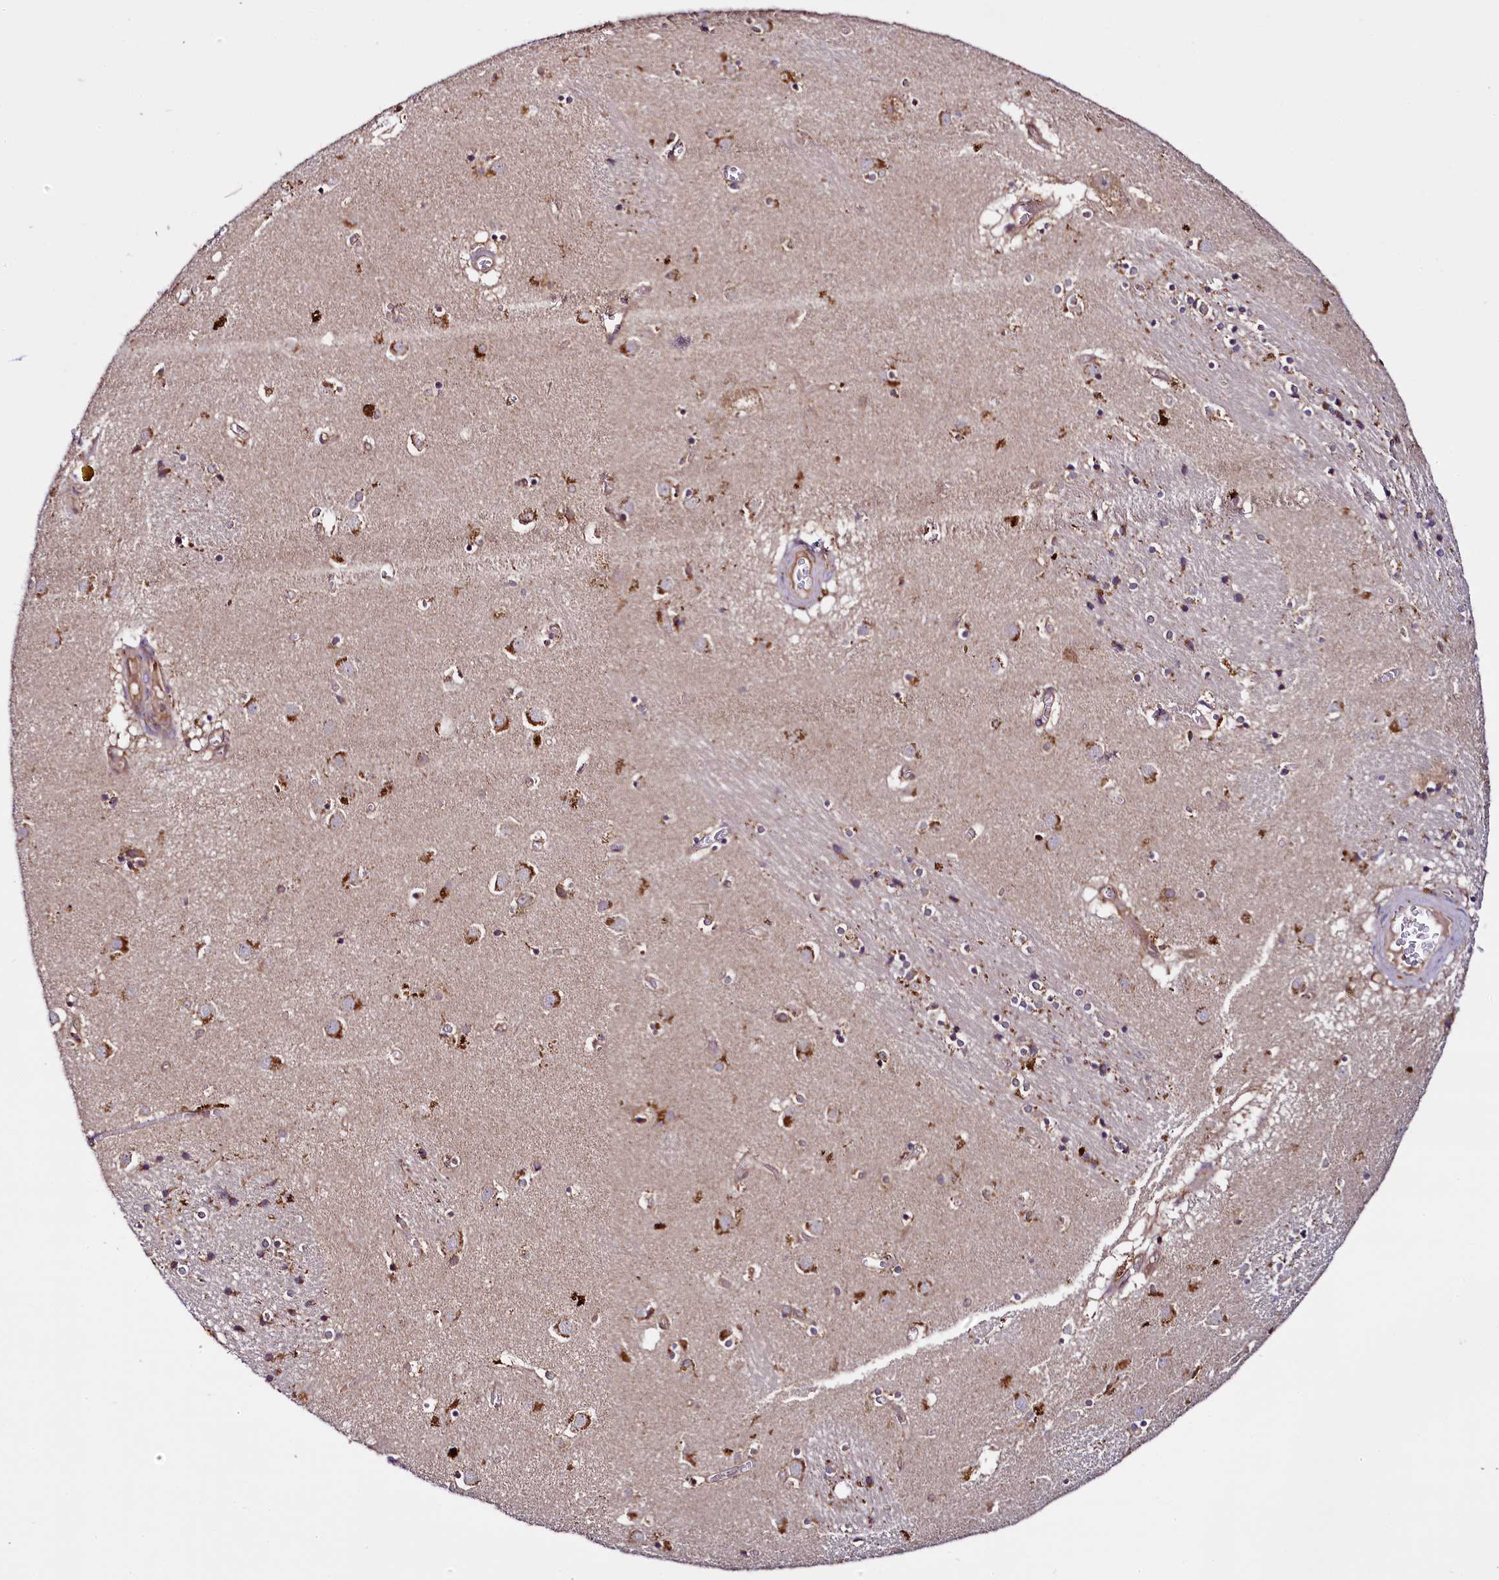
{"staining": {"intensity": "moderate", "quantity": "<25%", "location": "cytoplasmic/membranous"}, "tissue": "caudate", "cell_type": "Glial cells", "image_type": "normal", "snomed": [{"axis": "morphology", "description": "Normal tissue, NOS"}, {"axis": "topography", "description": "Lateral ventricle wall"}], "caption": "DAB immunohistochemical staining of normal human caudate exhibits moderate cytoplasmic/membranous protein staining in approximately <25% of glial cells. (Stains: DAB in brown, nuclei in blue, Microscopy: brightfield microscopy at high magnification).", "gene": "UFM1", "patient": {"sex": "male", "age": 70}}